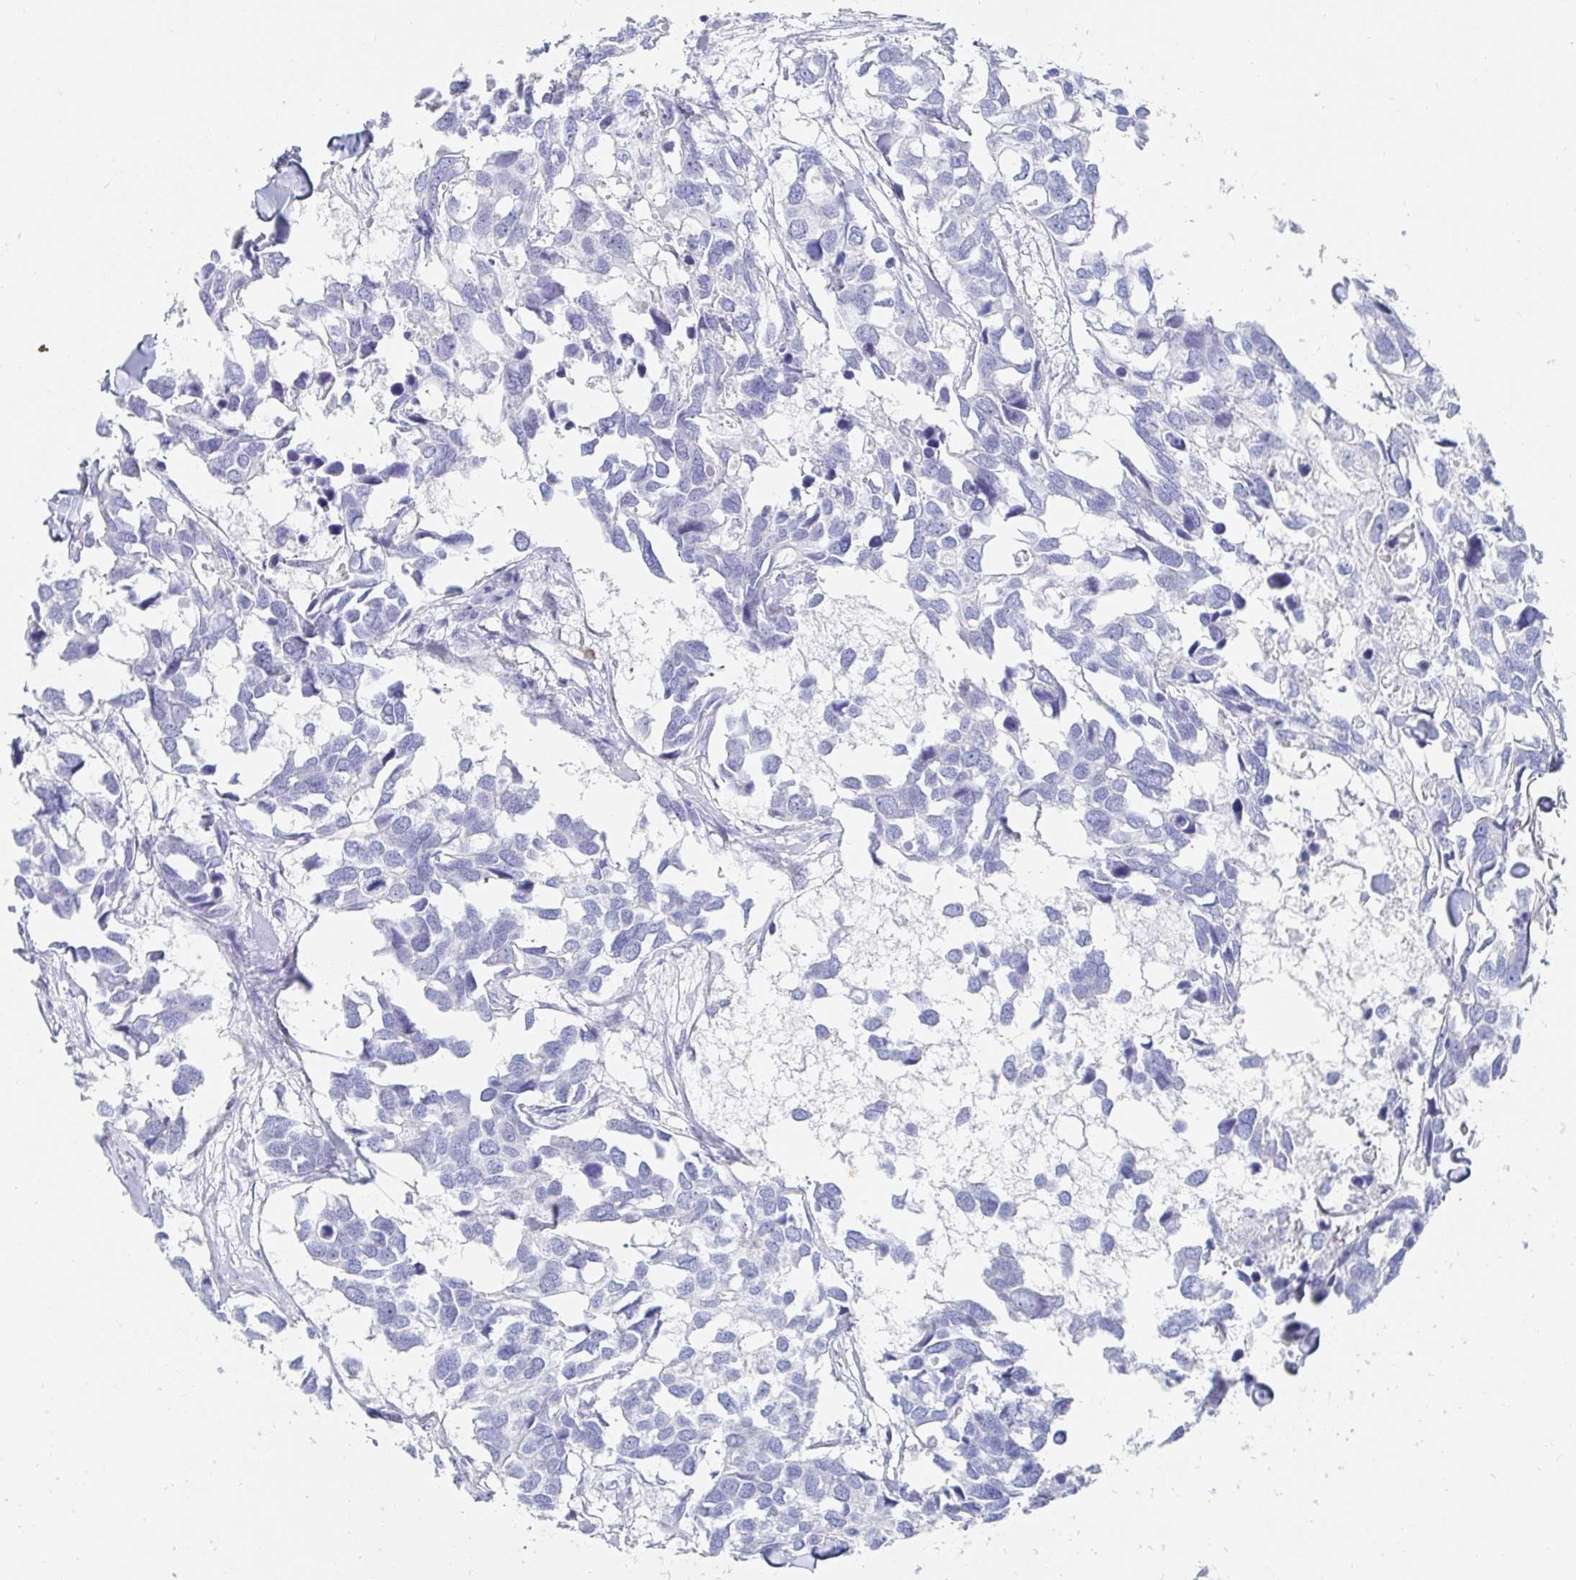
{"staining": {"intensity": "negative", "quantity": "none", "location": "none"}, "tissue": "breast cancer", "cell_type": "Tumor cells", "image_type": "cancer", "snomed": [{"axis": "morphology", "description": "Duct carcinoma"}, {"axis": "topography", "description": "Breast"}], "caption": "Breast cancer (infiltrating ductal carcinoma) stained for a protein using immunohistochemistry (IHC) reveals no staining tumor cells.", "gene": "PACSIN1", "patient": {"sex": "female", "age": 83}}